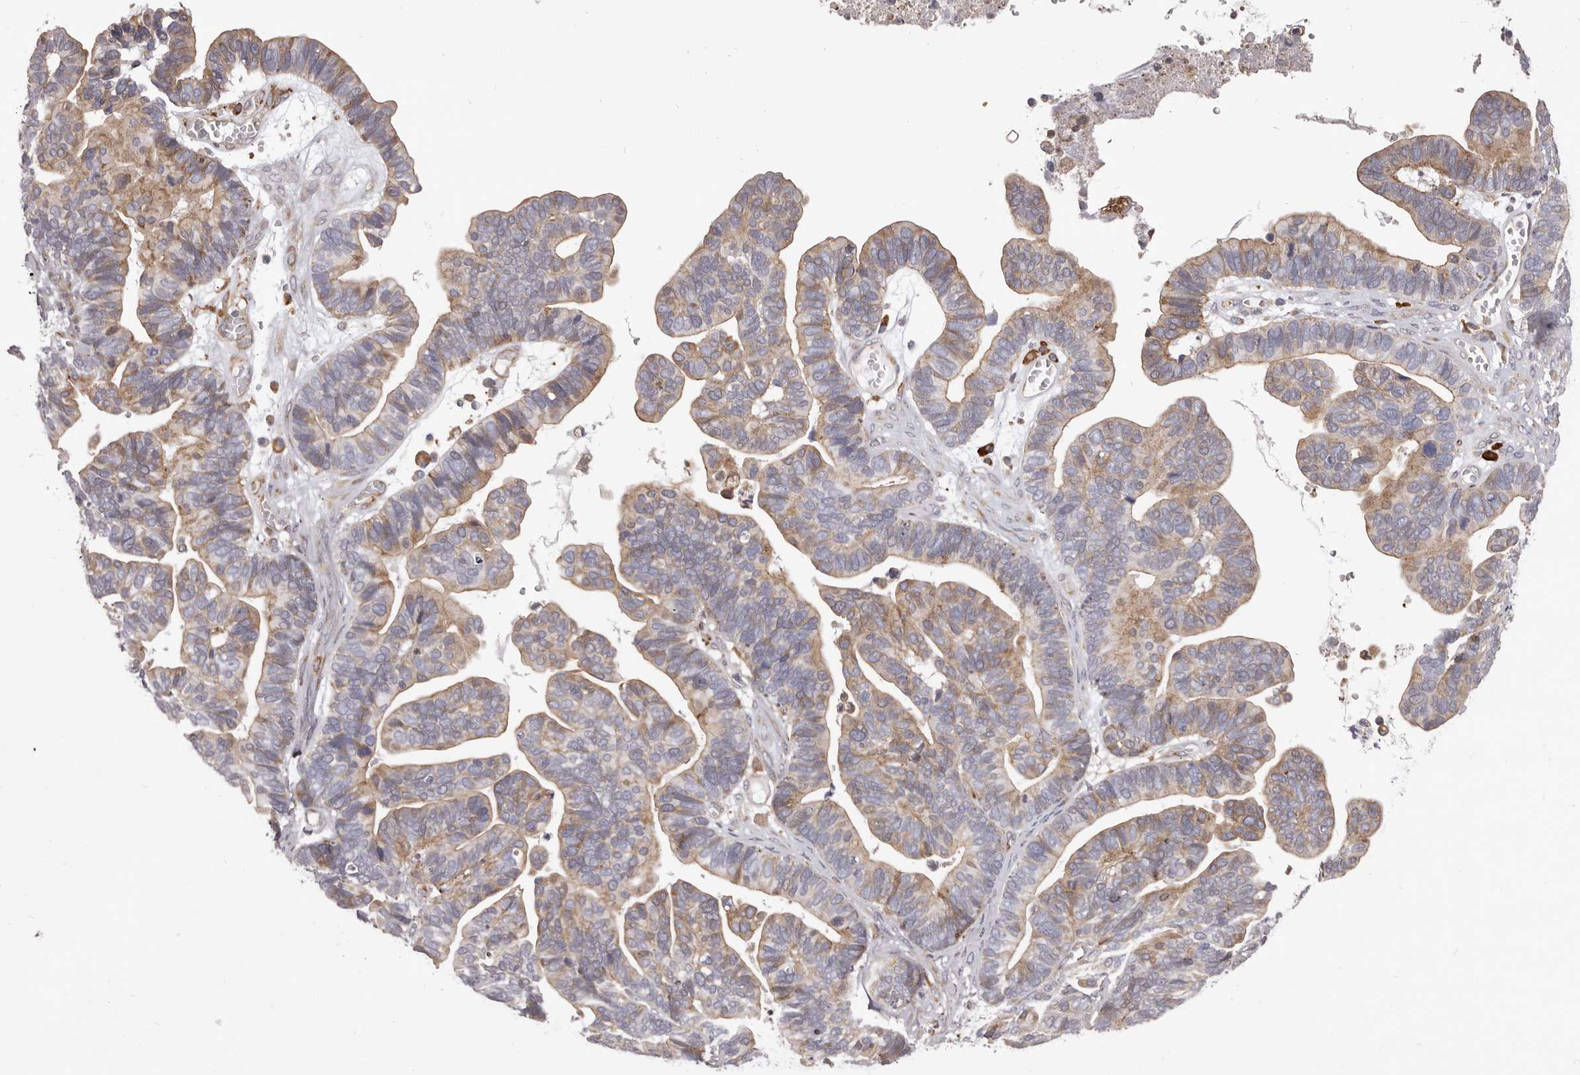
{"staining": {"intensity": "moderate", "quantity": "25%-75%", "location": "cytoplasmic/membranous"}, "tissue": "ovarian cancer", "cell_type": "Tumor cells", "image_type": "cancer", "snomed": [{"axis": "morphology", "description": "Cystadenocarcinoma, serous, NOS"}, {"axis": "topography", "description": "Ovary"}], "caption": "Protein expression analysis of ovarian cancer shows moderate cytoplasmic/membranous expression in approximately 25%-75% of tumor cells.", "gene": "ALPK1", "patient": {"sex": "female", "age": 56}}